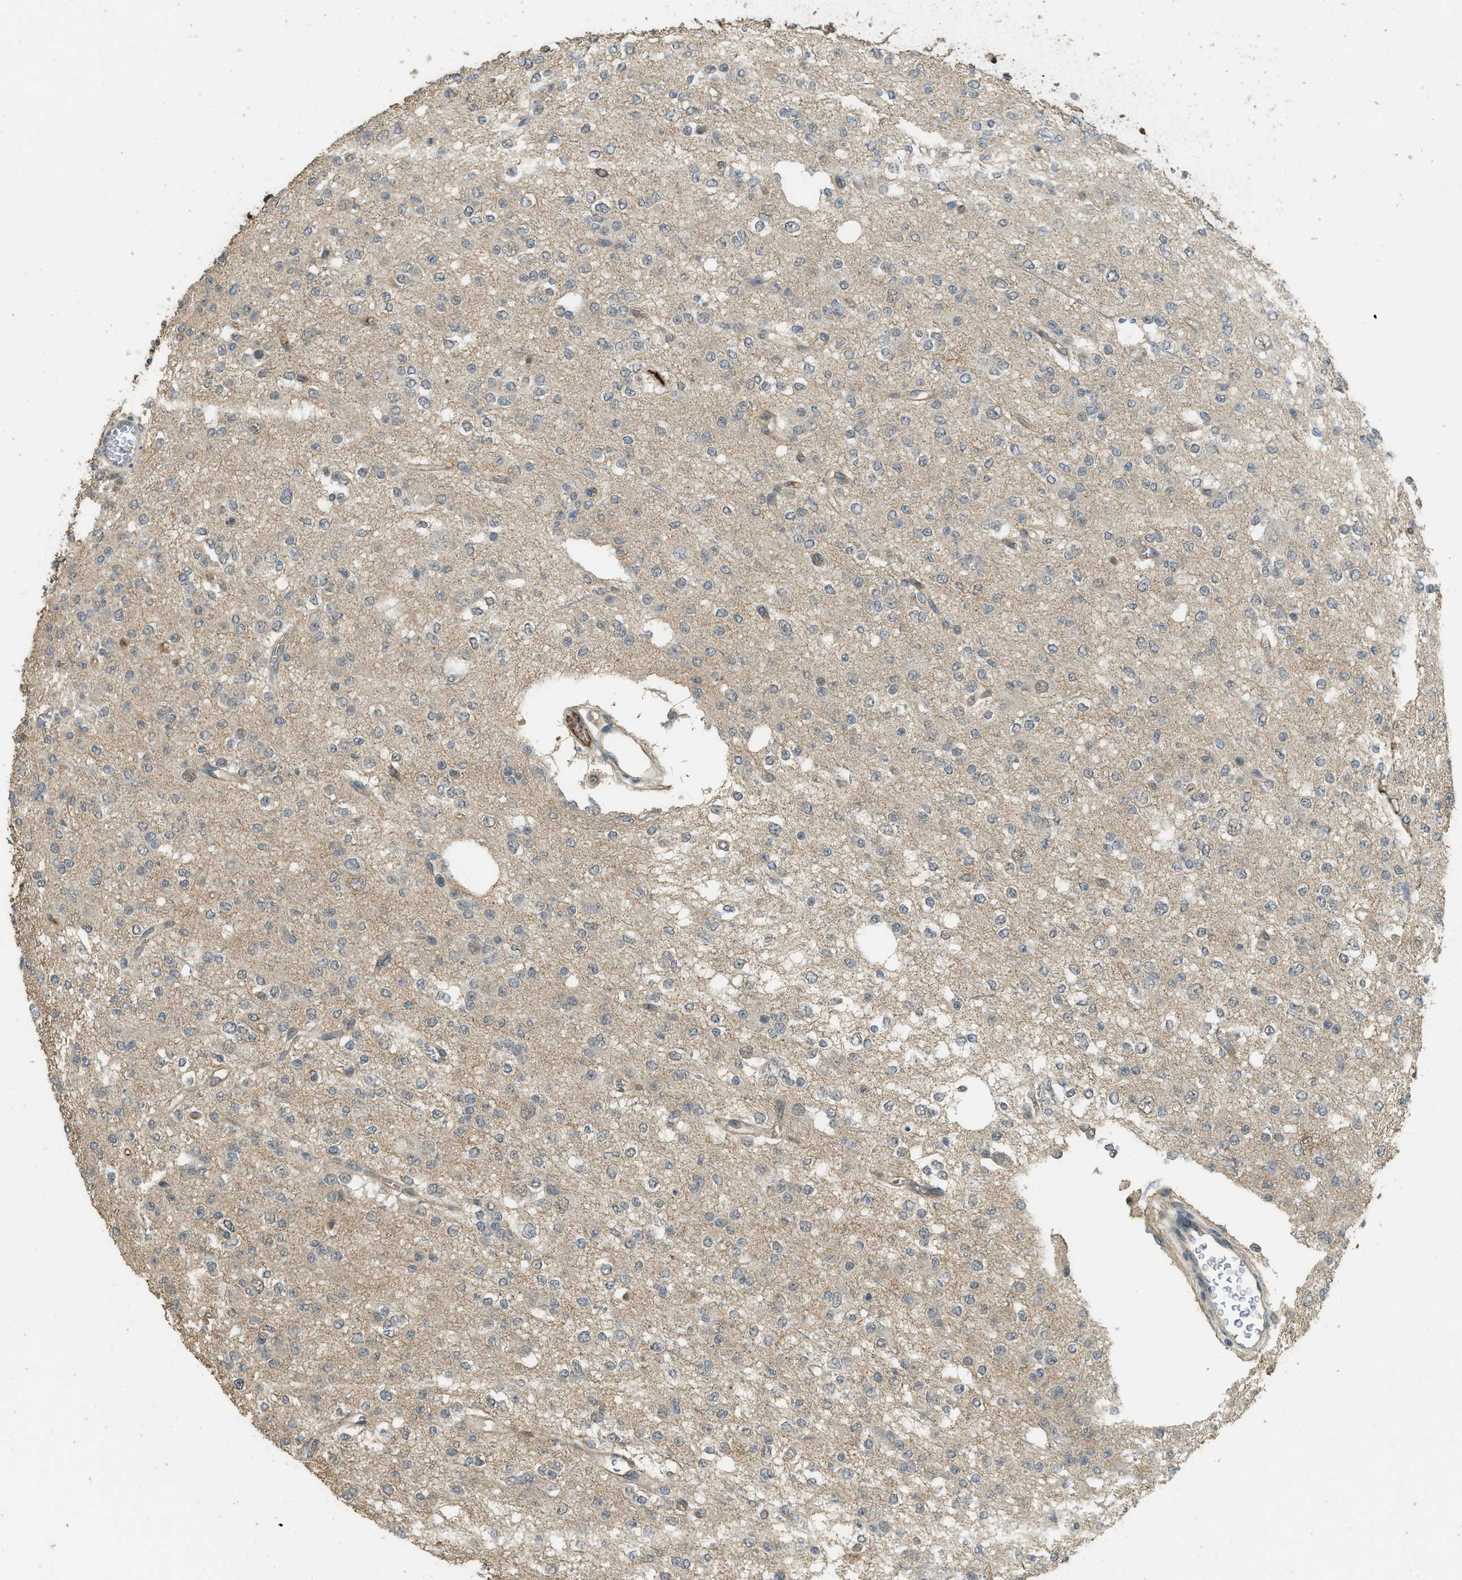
{"staining": {"intensity": "negative", "quantity": "none", "location": "none"}, "tissue": "glioma", "cell_type": "Tumor cells", "image_type": "cancer", "snomed": [{"axis": "morphology", "description": "Glioma, malignant, Low grade"}, {"axis": "topography", "description": "Brain"}], "caption": "The photomicrograph exhibits no significant staining in tumor cells of glioma. (DAB (3,3'-diaminobenzidine) immunohistochemistry with hematoxylin counter stain).", "gene": "IGF2BP2", "patient": {"sex": "male", "age": 38}}